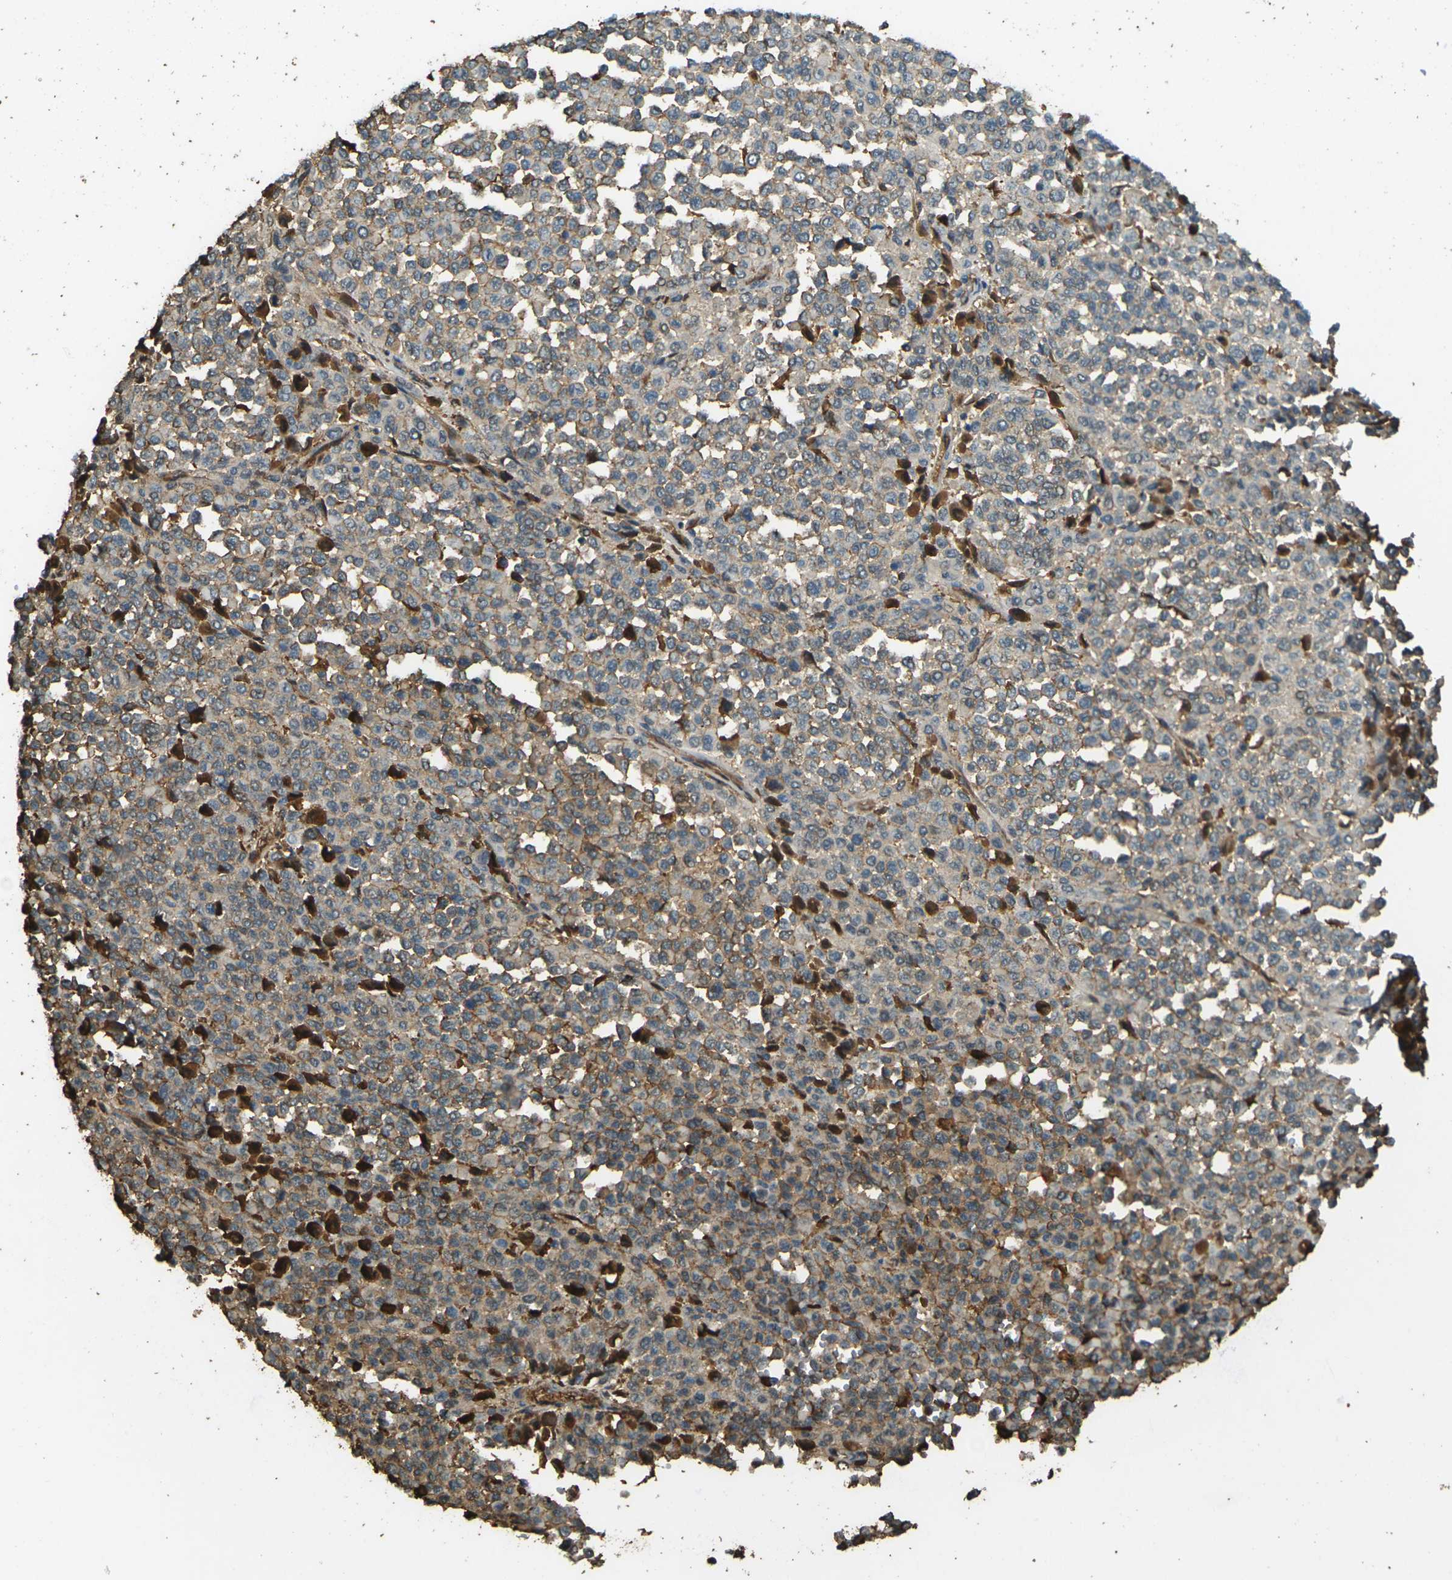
{"staining": {"intensity": "moderate", "quantity": ">75%", "location": "cytoplasmic/membranous"}, "tissue": "melanoma", "cell_type": "Tumor cells", "image_type": "cancer", "snomed": [{"axis": "morphology", "description": "Malignant melanoma, Metastatic site"}, {"axis": "topography", "description": "Pancreas"}], "caption": "Immunohistochemistry (IHC) micrograph of human melanoma stained for a protein (brown), which demonstrates medium levels of moderate cytoplasmic/membranous positivity in about >75% of tumor cells.", "gene": "CYP1B1", "patient": {"sex": "female", "age": 30}}